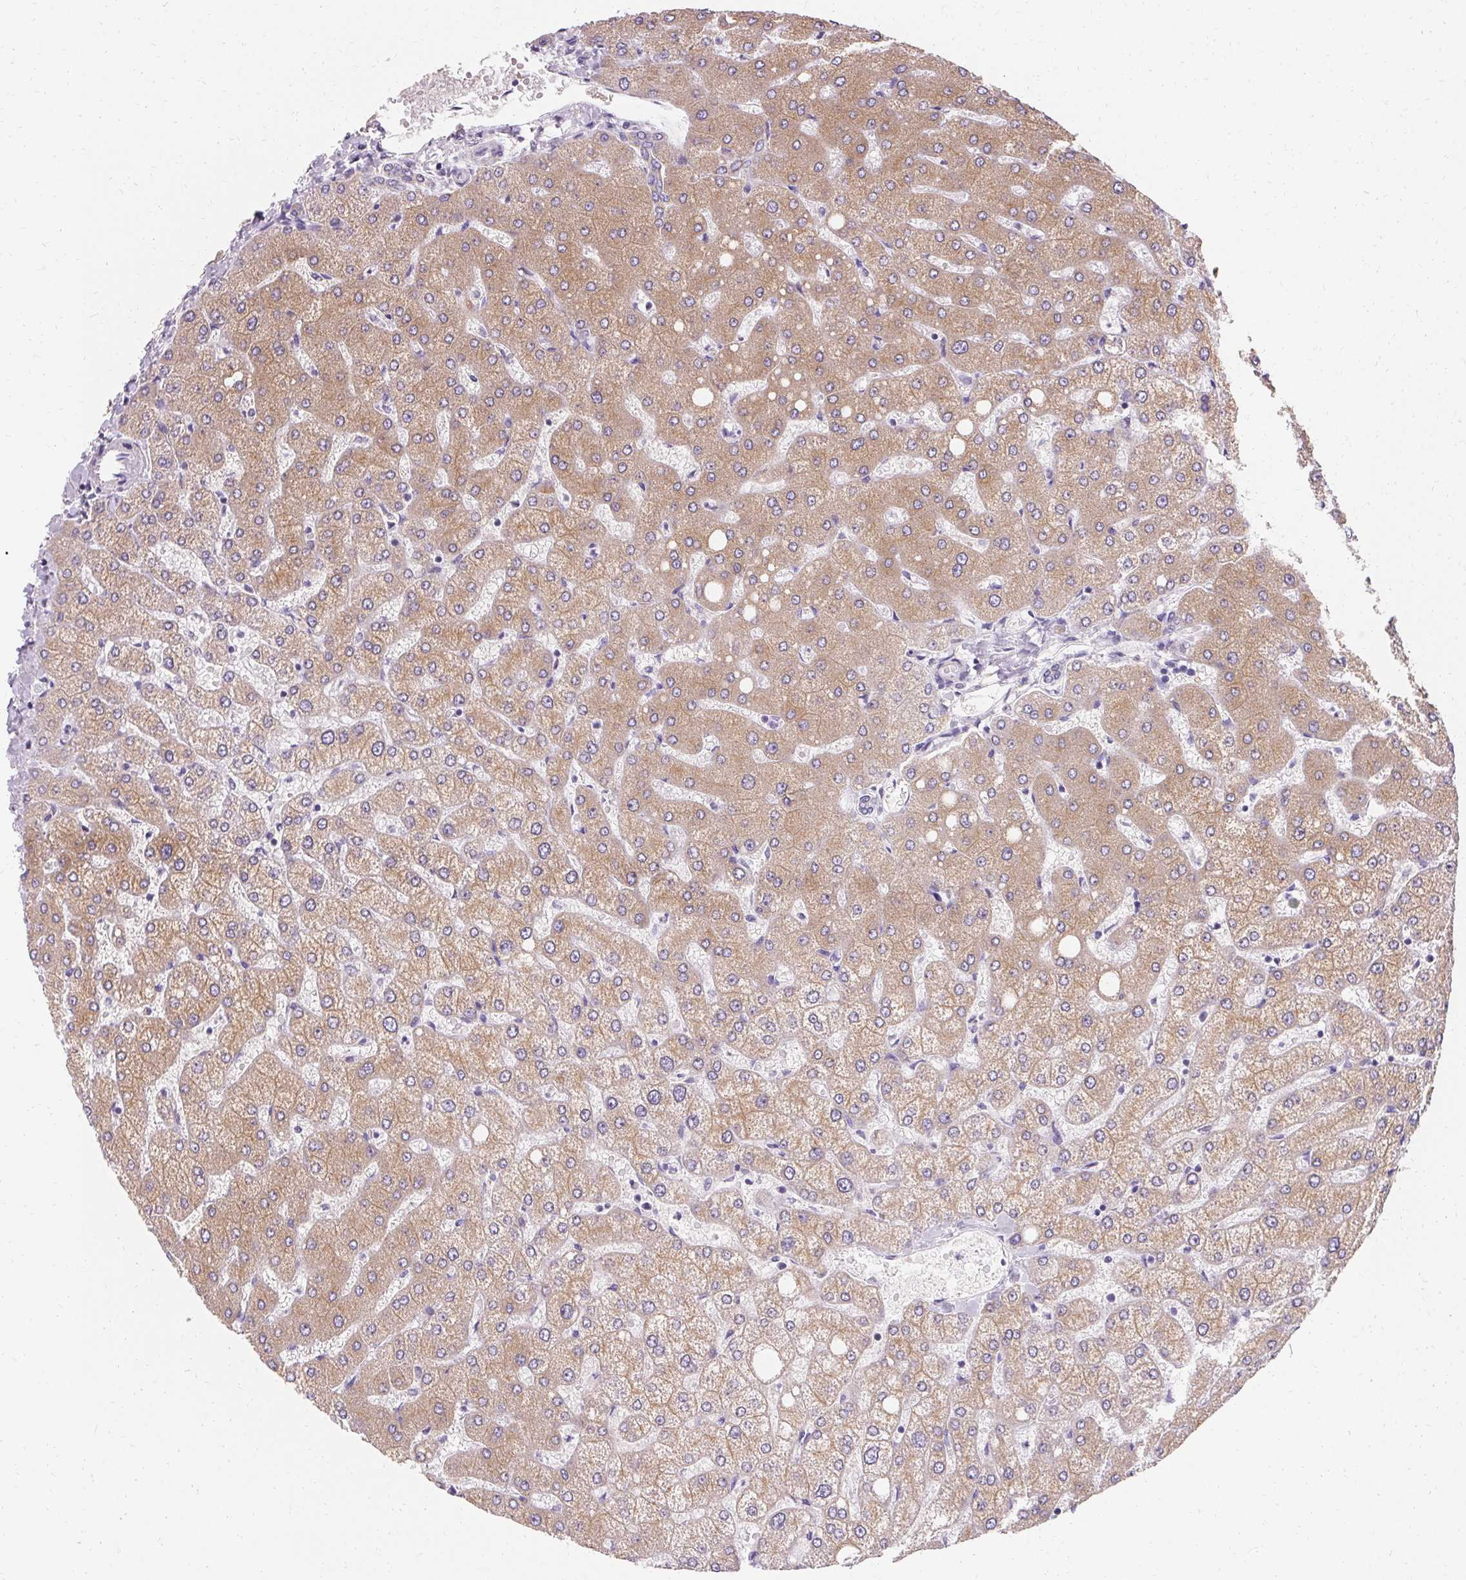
{"staining": {"intensity": "negative", "quantity": "none", "location": "none"}, "tissue": "liver", "cell_type": "Cholangiocytes", "image_type": "normal", "snomed": [{"axis": "morphology", "description": "Normal tissue, NOS"}, {"axis": "topography", "description": "Liver"}], "caption": "The micrograph shows no staining of cholangiocytes in normal liver. Nuclei are stained in blue.", "gene": "ASGR2", "patient": {"sex": "female", "age": 54}}